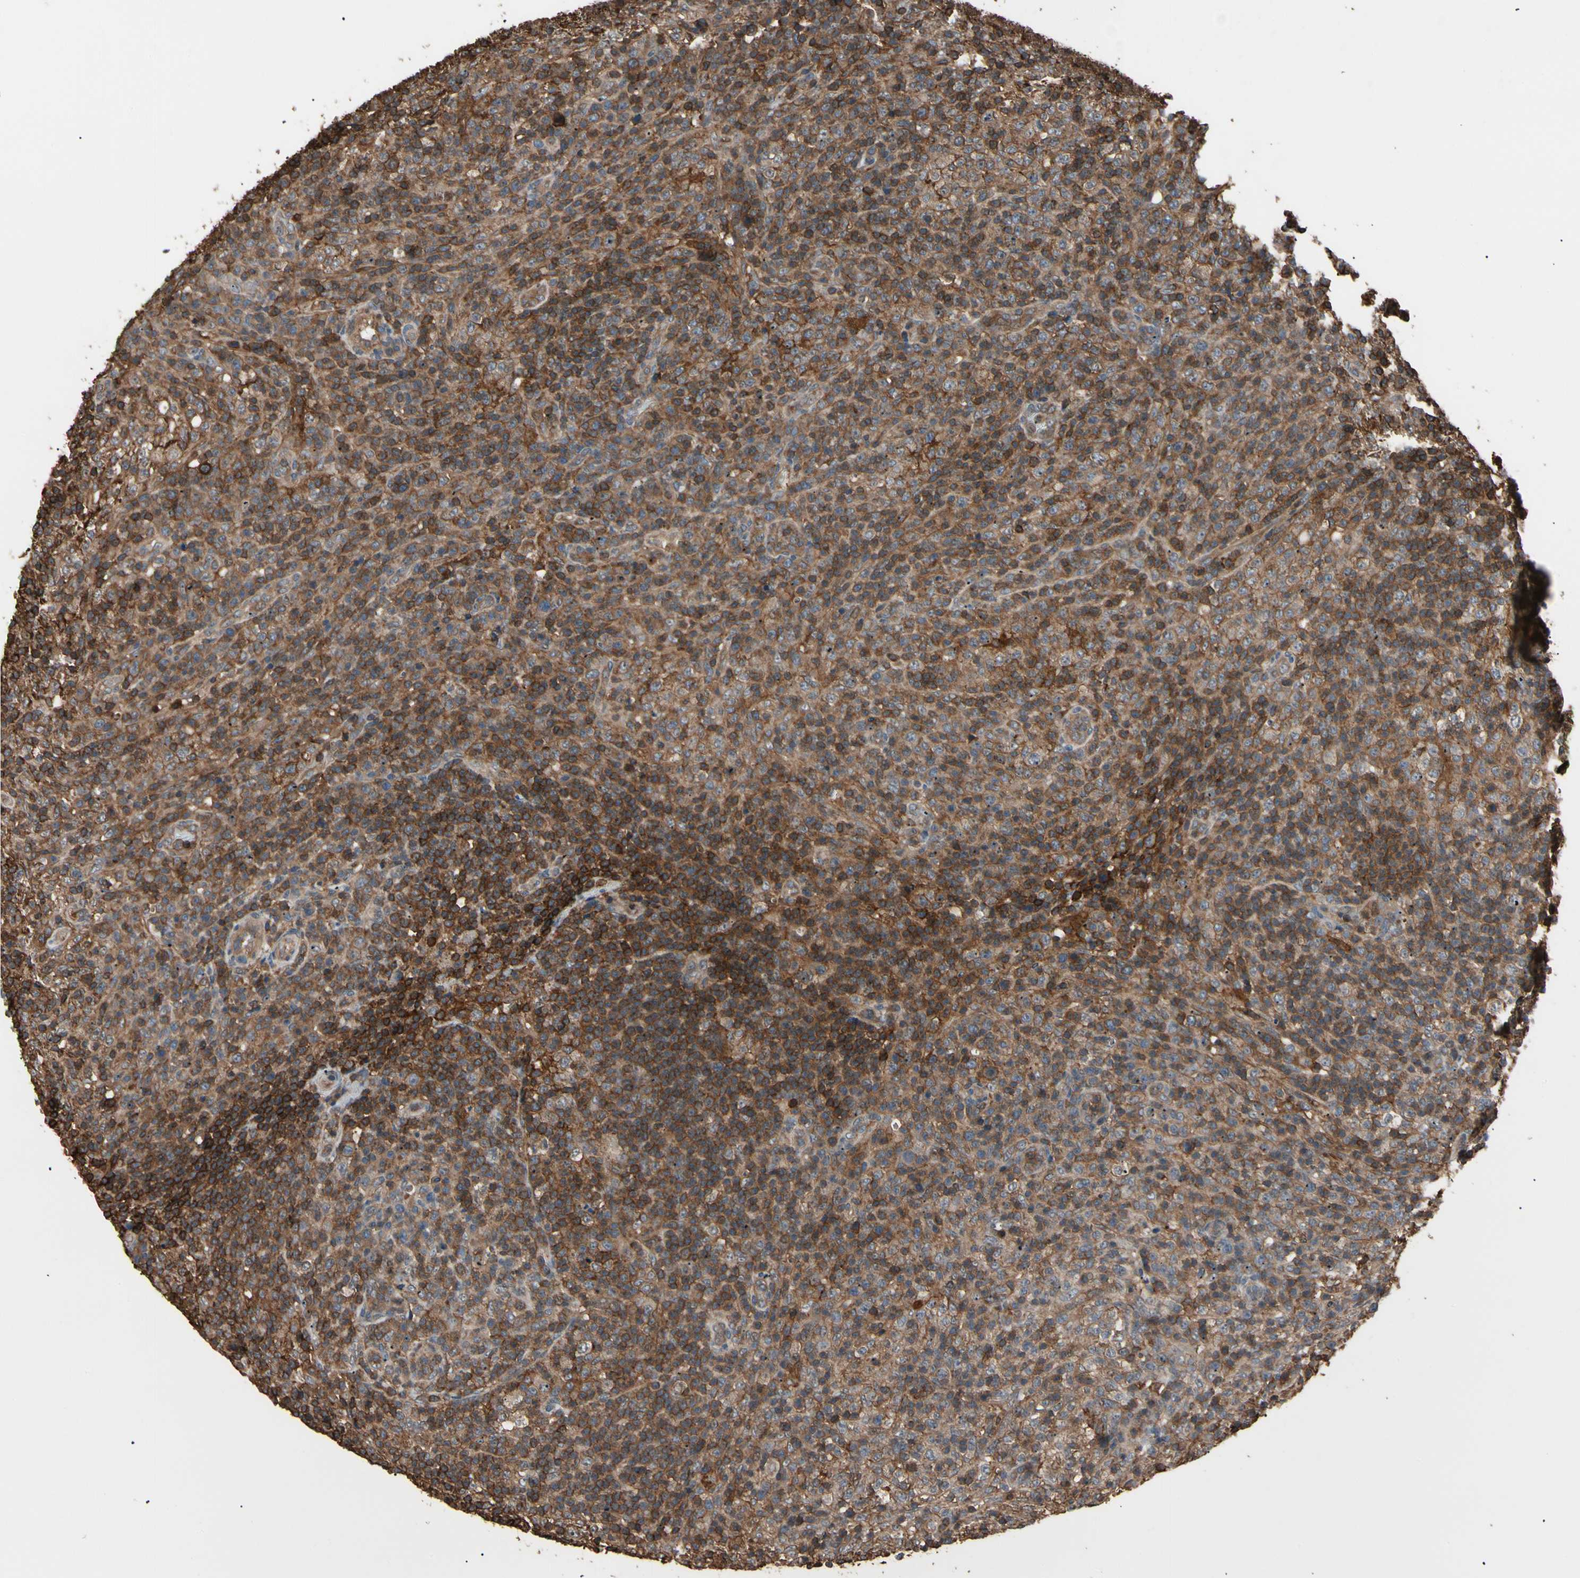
{"staining": {"intensity": "moderate", "quantity": ">75%", "location": "cytoplasmic/membranous"}, "tissue": "lymphoma", "cell_type": "Tumor cells", "image_type": "cancer", "snomed": [{"axis": "morphology", "description": "Malignant lymphoma, non-Hodgkin's type, High grade"}, {"axis": "topography", "description": "Lymph node"}], "caption": "Brown immunohistochemical staining in human lymphoma displays moderate cytoplasmic/membranous expression in approximately >75% of tumor cells.", "gene": "MAPK13", "patient": {"sex": "female", "age": 76}}